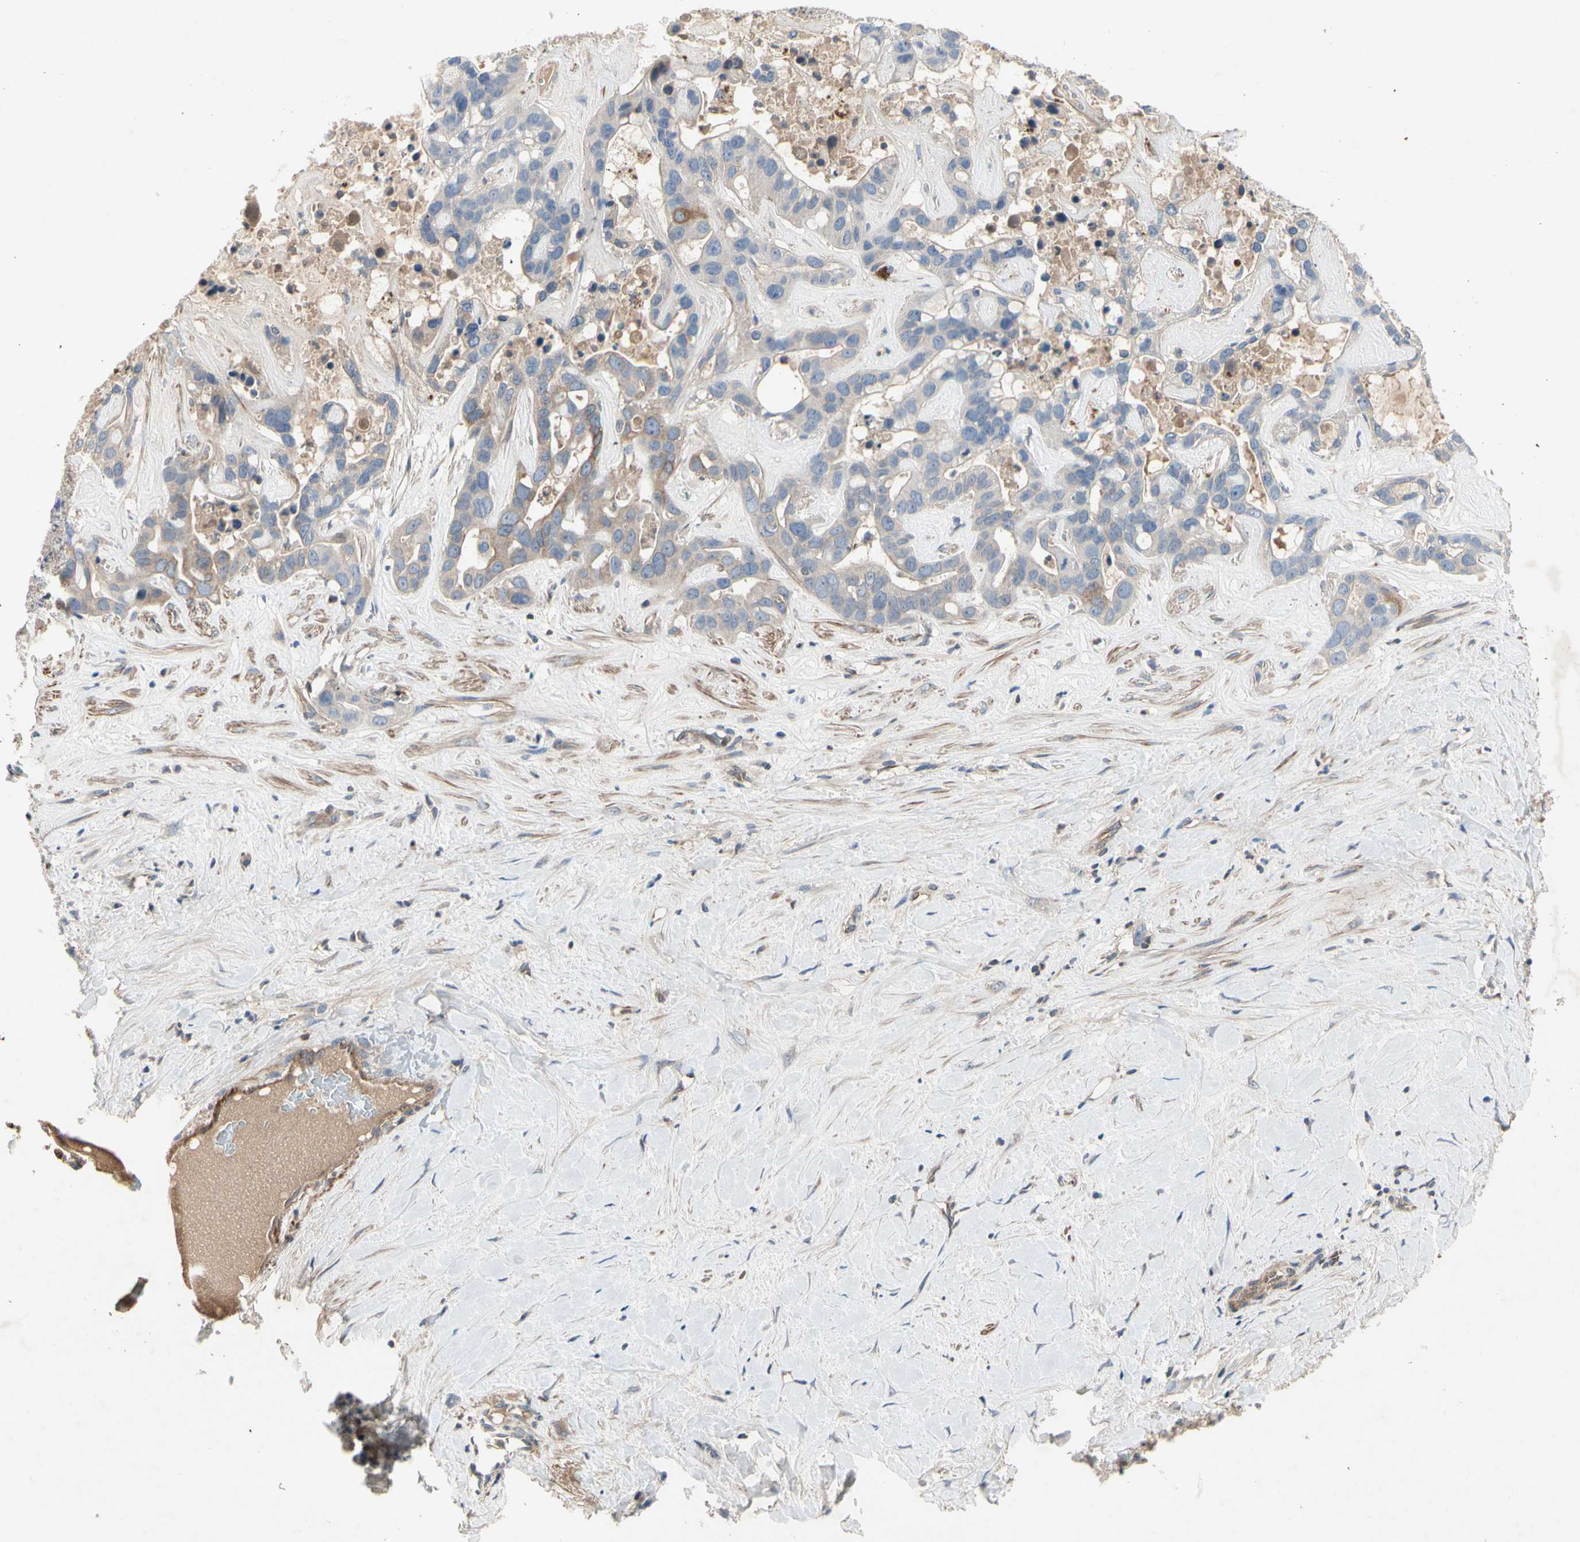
{"staining": {"intensity": "moderate", "quantity": "<25%", "location": "cytoplasmic/membranous"}, "tissue": "liver cancer", "cell_type": "Tumor cells", "image_type": "cancer", "snomed": [{"axis": "morphology", "description": "Cholangiocarcinoma"}, {"axis": "topography", "description": "Liver"}], "caption": "Moderate cytoplasmic/membranous expression for a protein is present in about <25% of tumor cells of liver cholangiocarcinoma using immunohistochemistry (IHC).", "gene": "CRTAC1", "patient": {"sex": "female", "age": 65}}